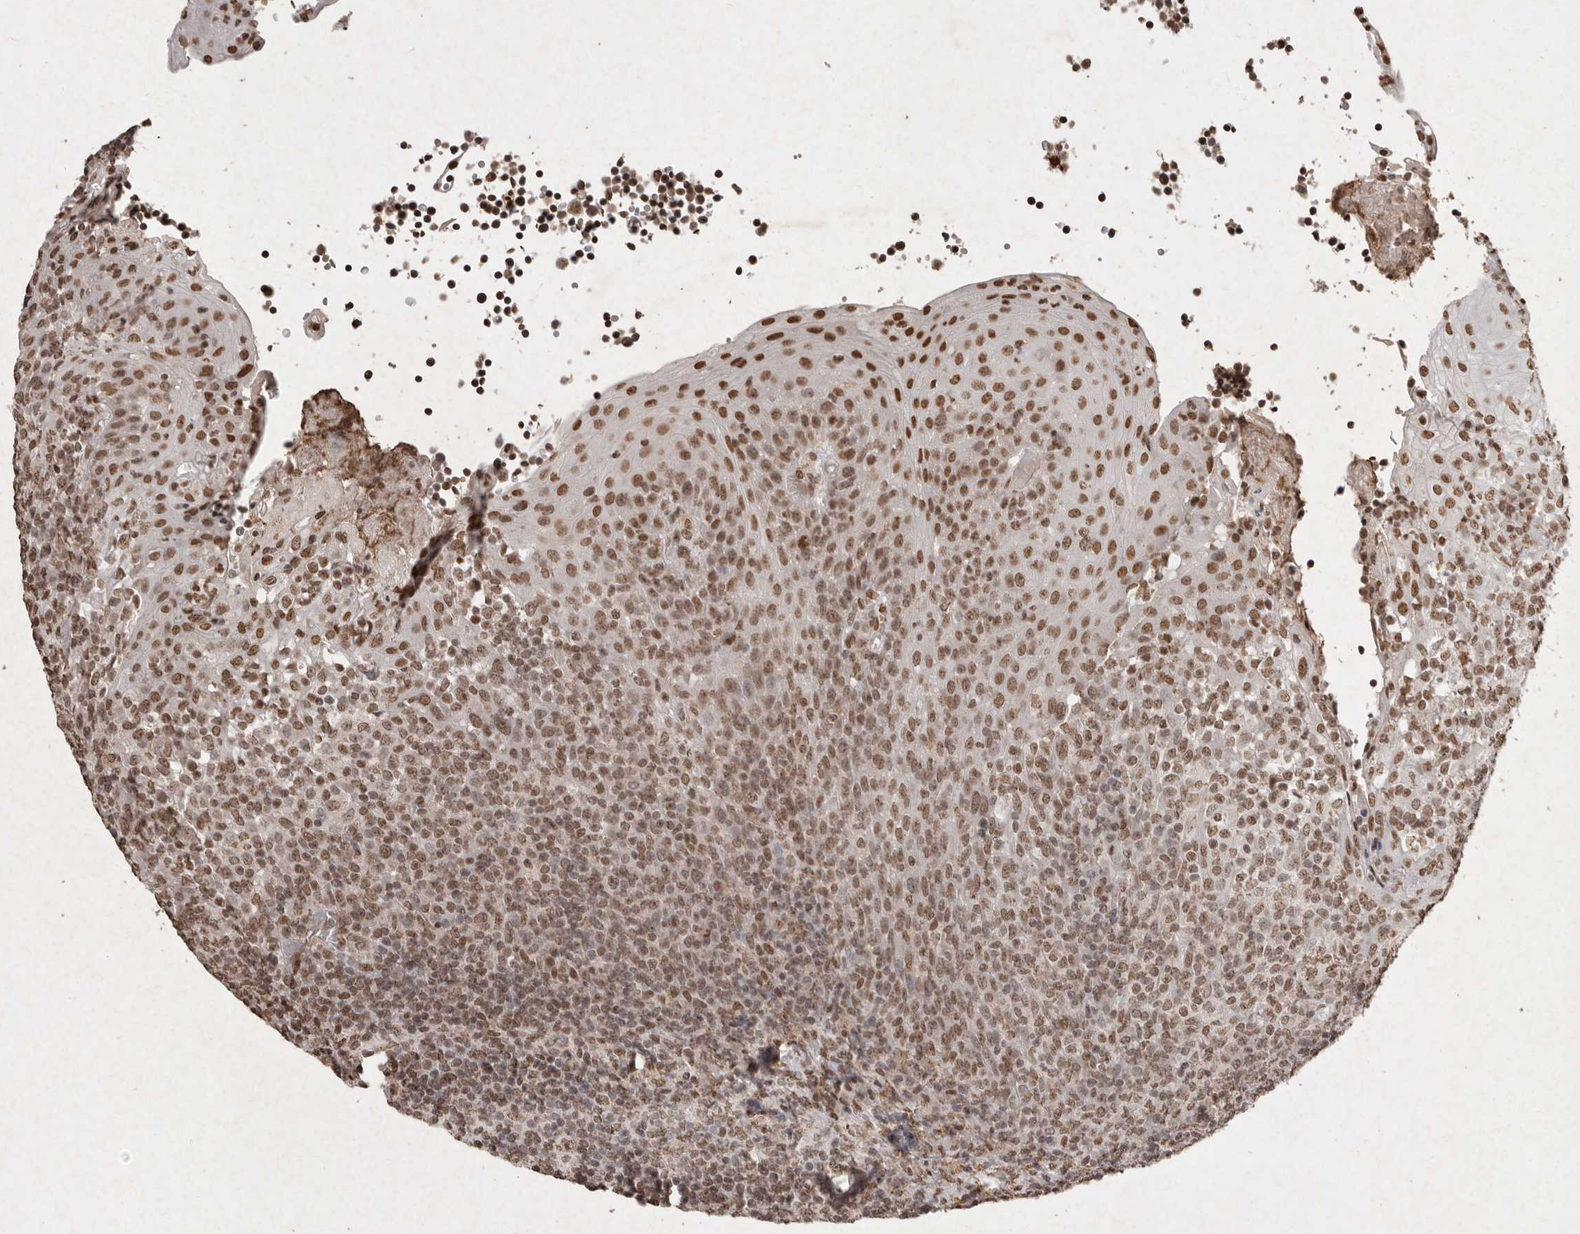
{"staining": {"intensity": "moderate", "quantity": ">75%", "location": "nuclear"}, "tissue": "tonsil", "cell_type": "Germinal center cells", "image_type": "normal", "snomed": [{"axis": "morphology", "description": "Normal tissue, NOS"}, {"axis": "topography", "description": "Tonsil"}], "caption": "This is a micrograph of immunohistochemistry (IHC) staining of benign tonsil, which shows moderate positivity in the nuclear of germinal center cells.", "gene": "NKX3", "patient": {"sex": "female", "age": 19}}